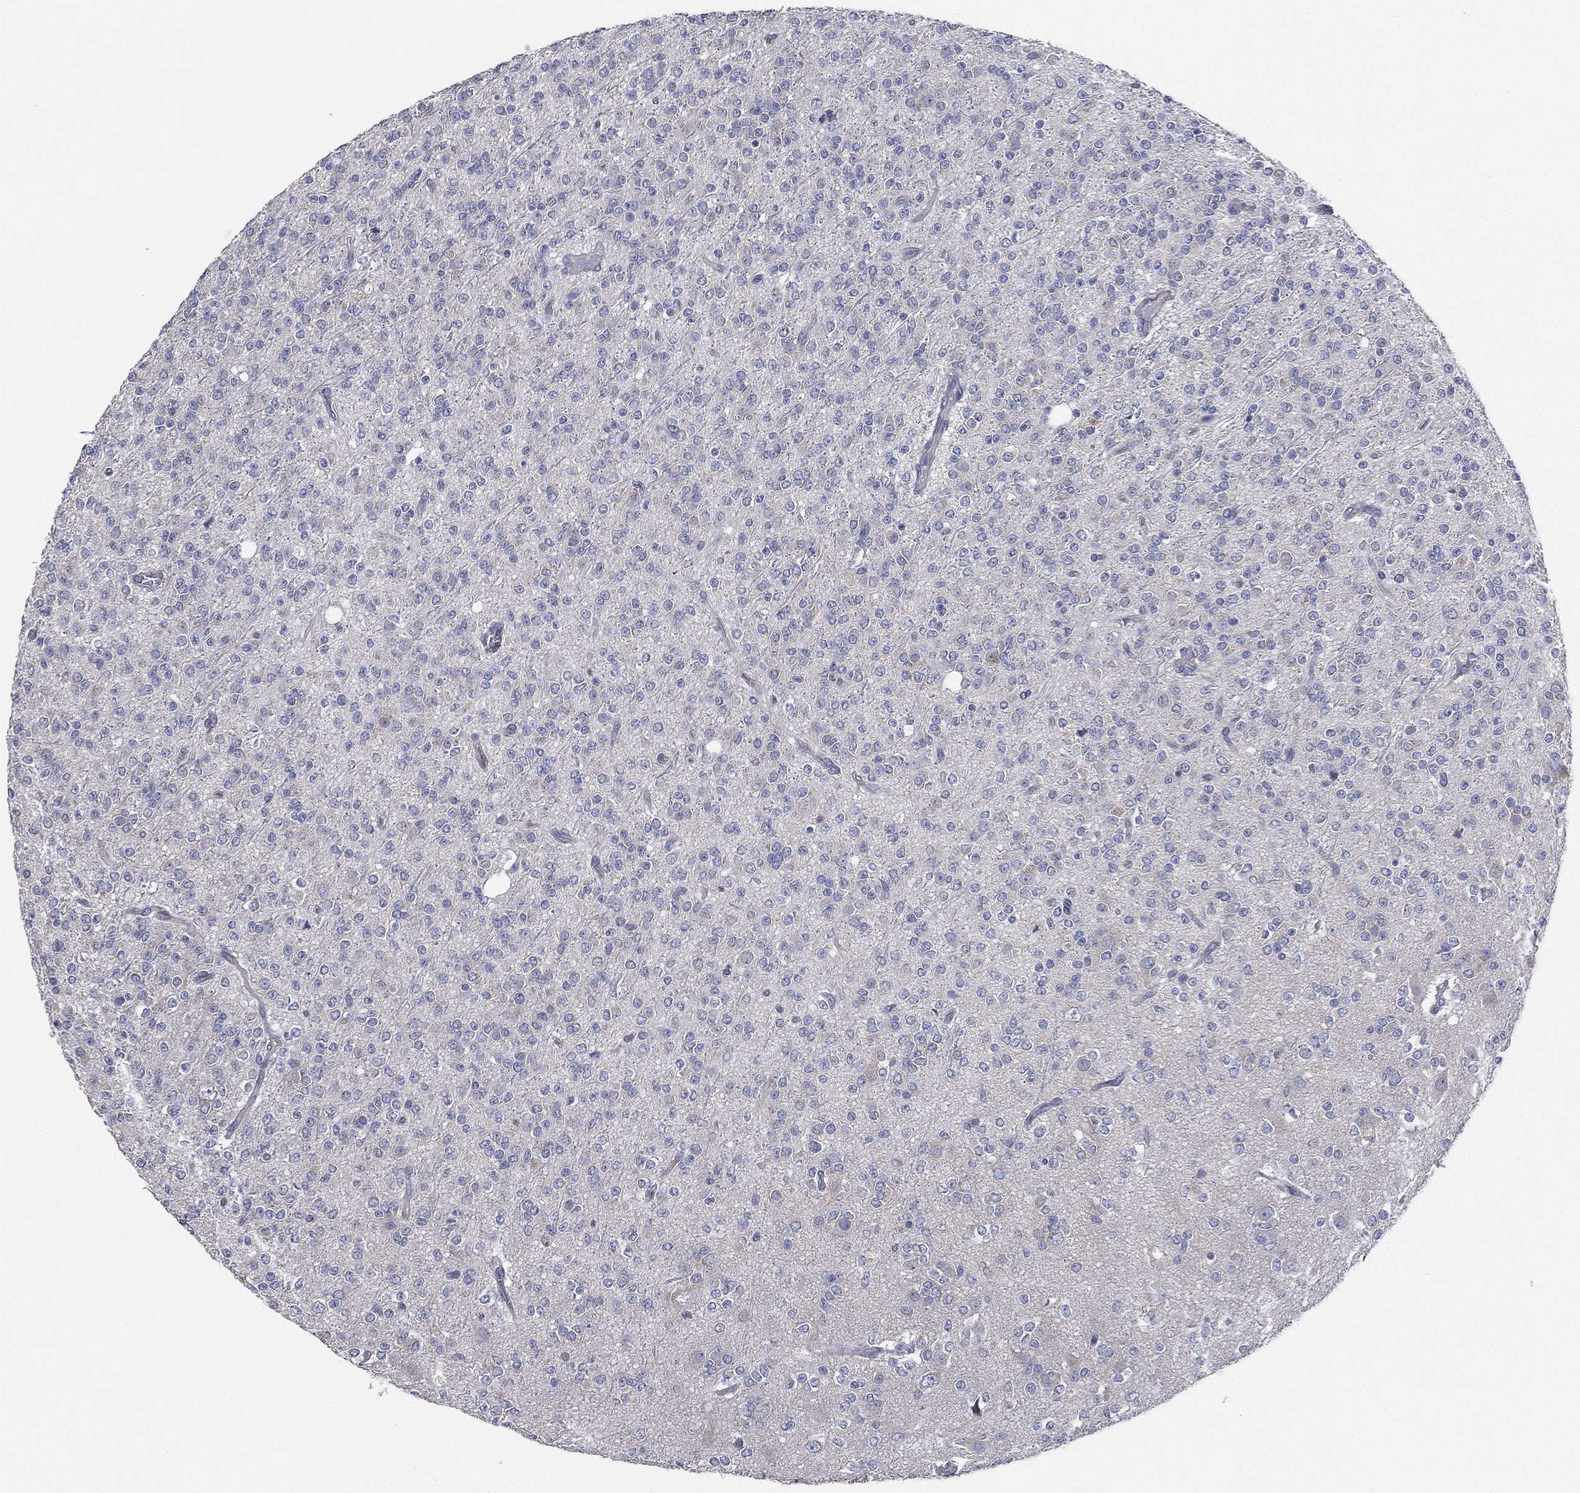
{"staining": {"intensity": "negative", "quantity": "none", "location": "none"}, "tissue": "glioma", "cell_type": "Tumor cells", "image_type": "cancer", "snomed": [{"axis": "morphology", "description": "Glioma, malignant, Low grade"}, {"axis": "topography", "description": "Brain"}], "caption": "A micrograph of glioma stained for a protein shows no brown staining in tumor cells.", "gene": "ATP8A2", "patient": {"sex": "male", "age": 27}}